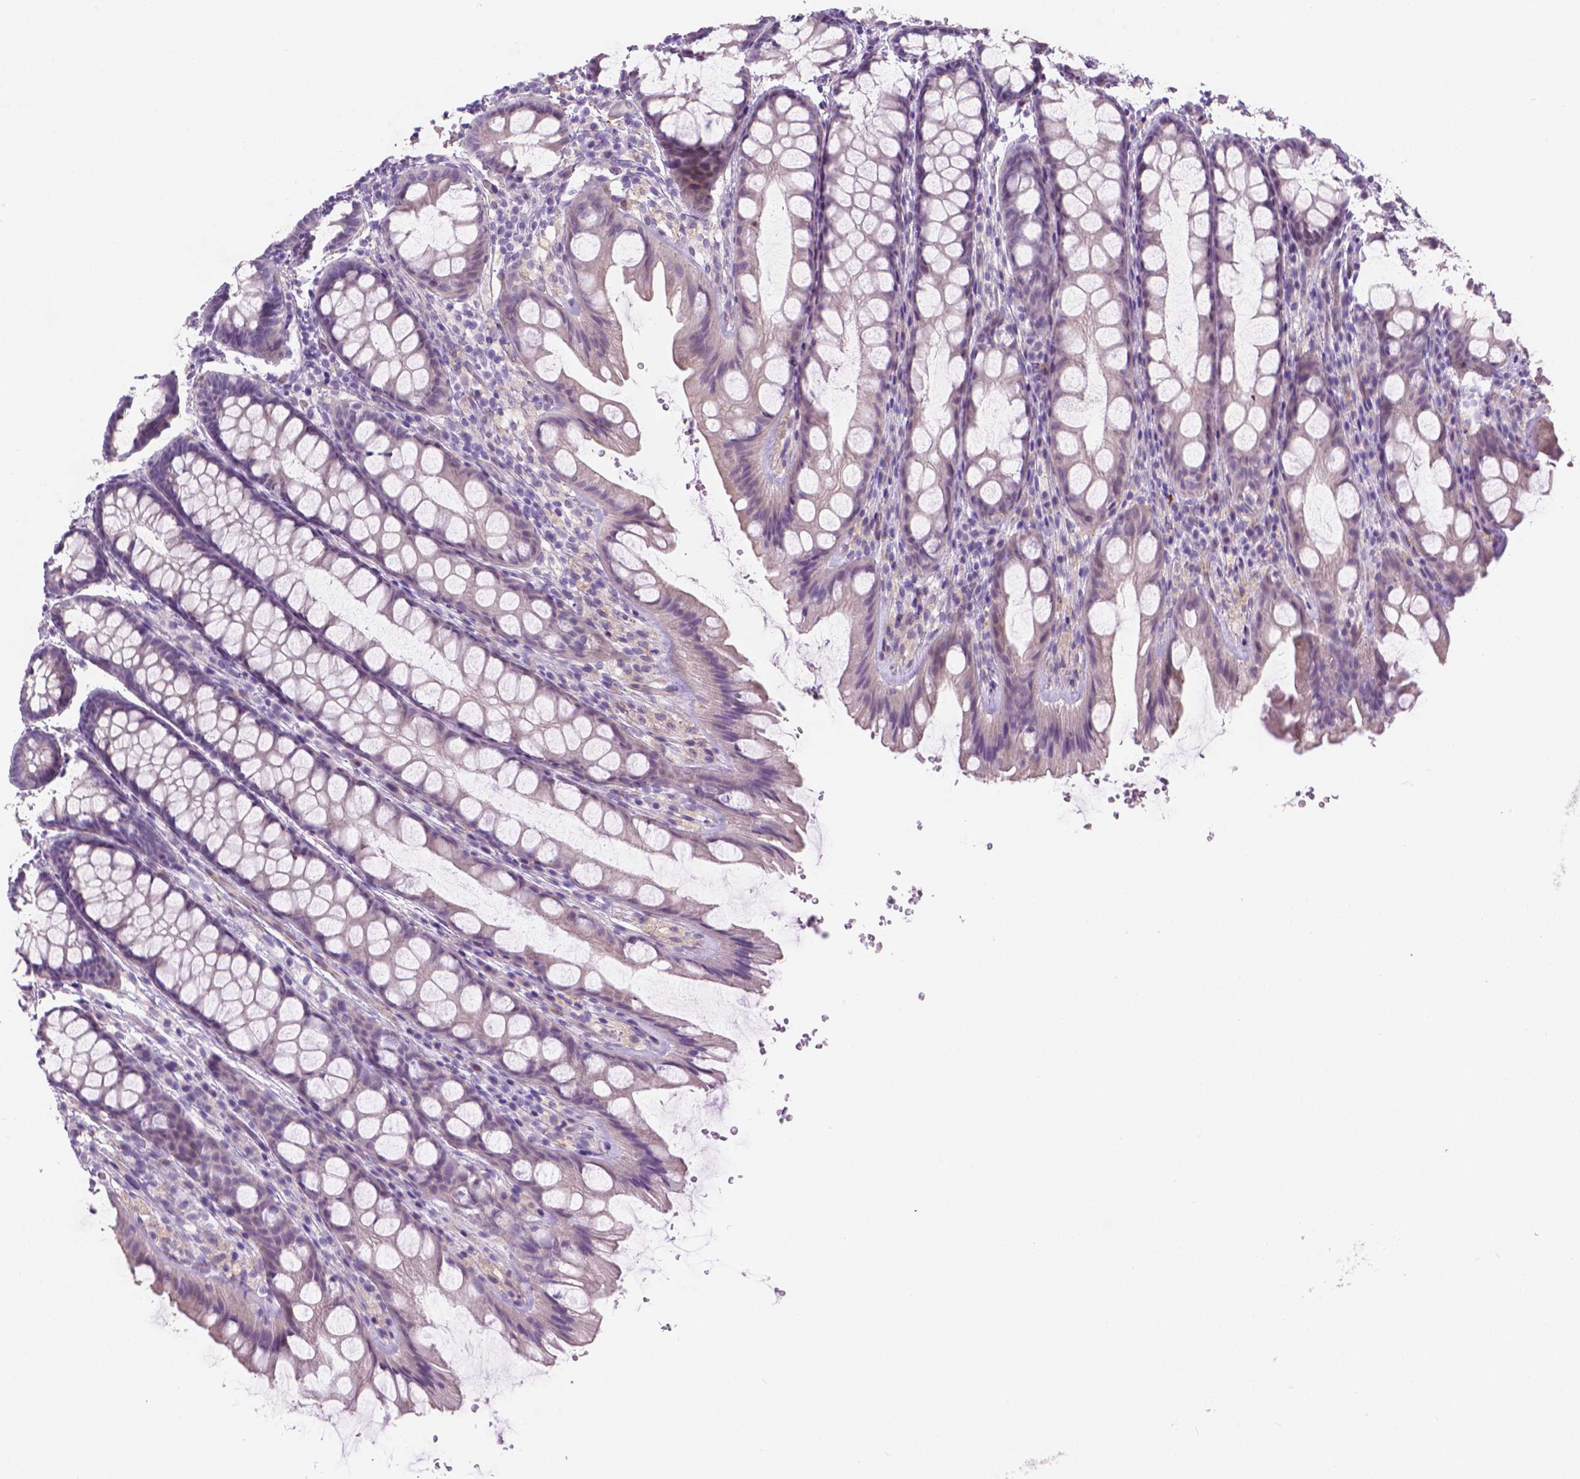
{"staining": {"intensity": "negative", "quantity": "none", "location": "none"}, "tissue": "colon", "cell_type": "Endothelial cells", "image_type": "normal", "snomed": [{"axis": "morphology", "description": "Normal tissue, NOS"}, {"axis": "topography", "description": "Colon"}], "caption": "Immunohistochemical staining of unremarkable colon shows no significant positivity in endothelial cells. (DAB IHC with hematoxylin counter stain).", "gene": "GSDMA", "patient": {"sex": "male", "age": 47}}